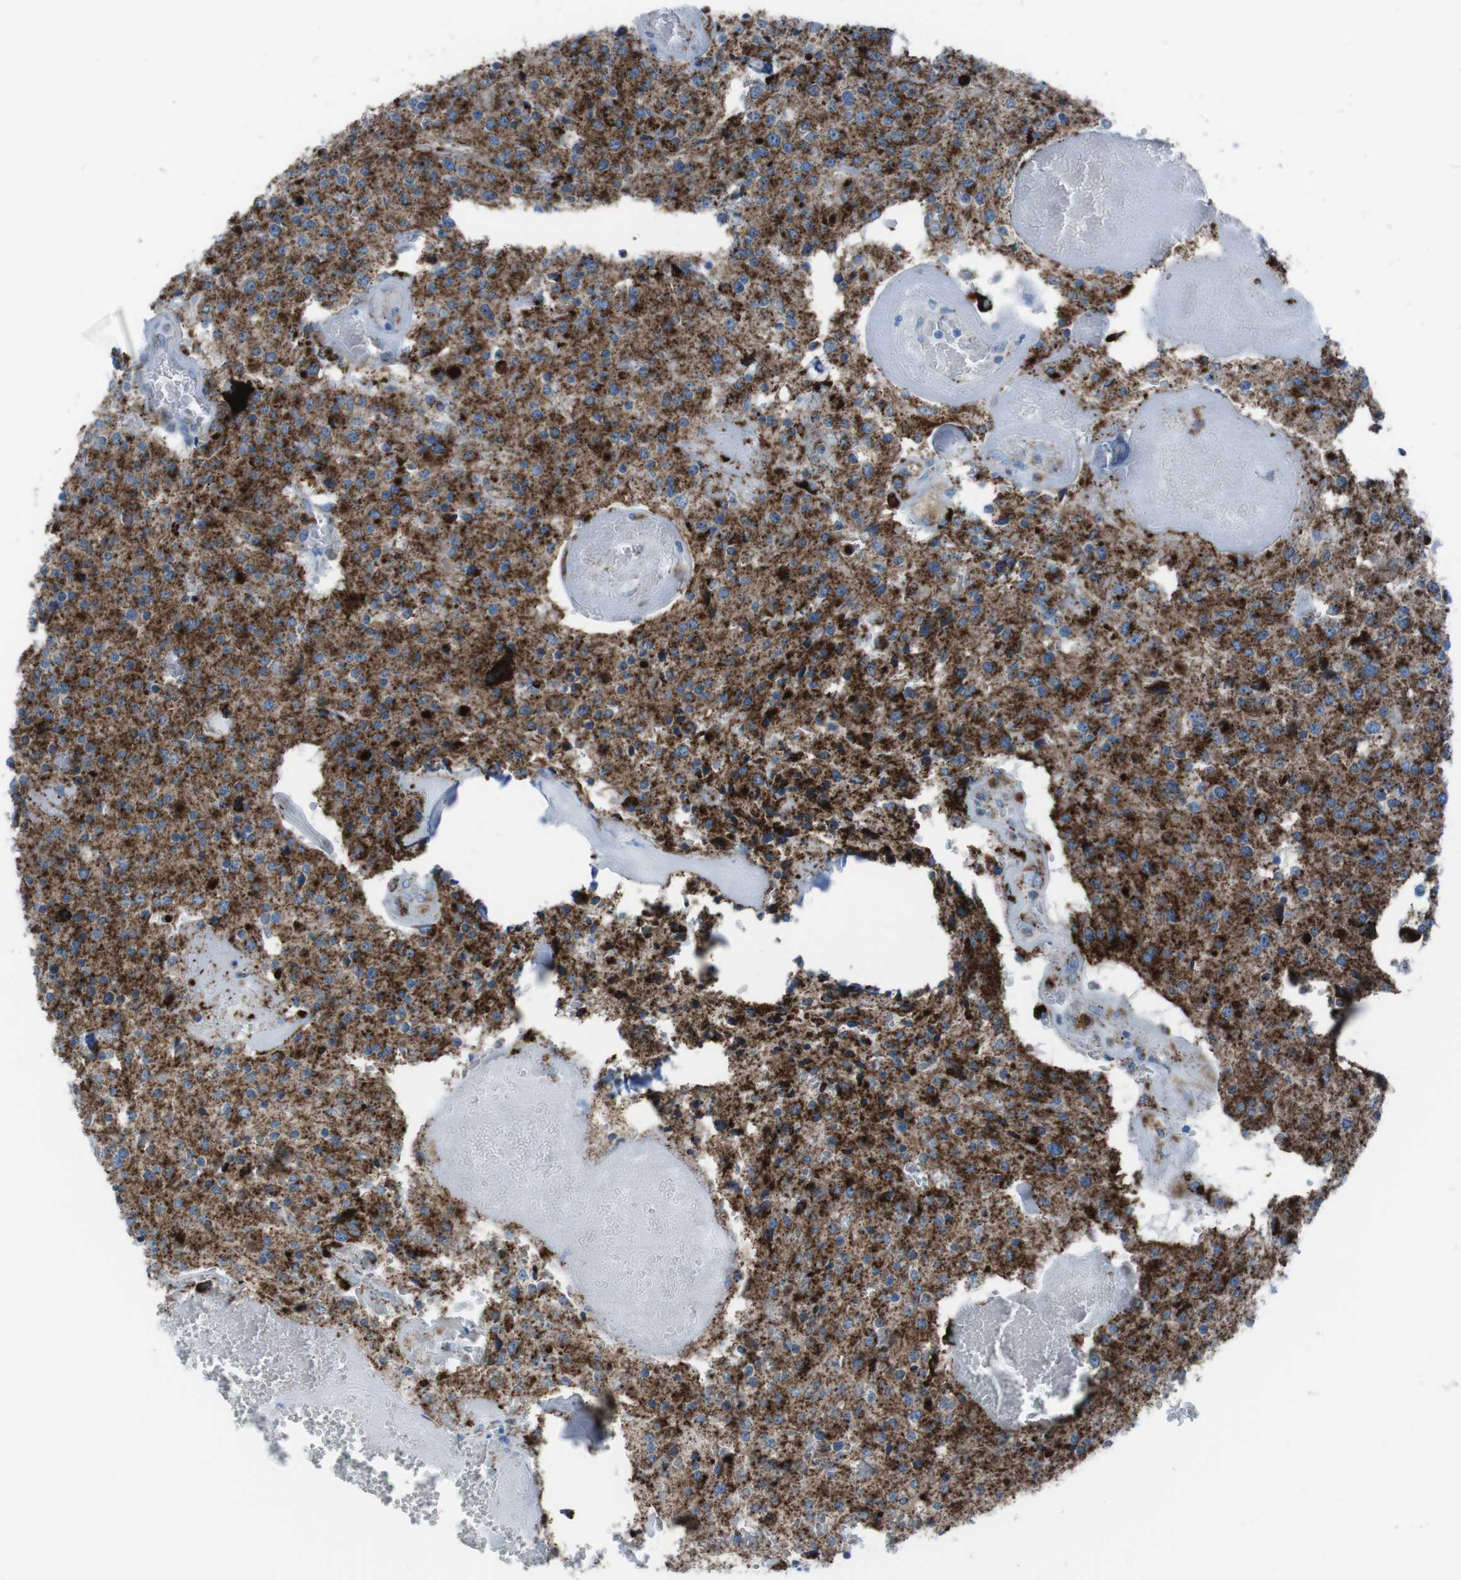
{"staining": {"intensity": "strong", "quantity": ">75%", "location": "cytoplasmic/membranous"}, "tissue": "glioma", "cell_type": "Tumor cells", "image_type": "cancer", "snomed": [{"axis": "morphology", "description": "Glioma, malignant, Low grade"}, {"axis": "topography", "description": "Brain"}], "caption": "Malignant glioma (low-grade) was stained to show a protein in brown. There is high levels of strong cytoplasmic/membranous staining in approximately >75% of tumor cells. (IHC, brightfield microscopy, high magnification).", "gene": "SCARB2", "patient": {"sex": "male", "age": 58}}